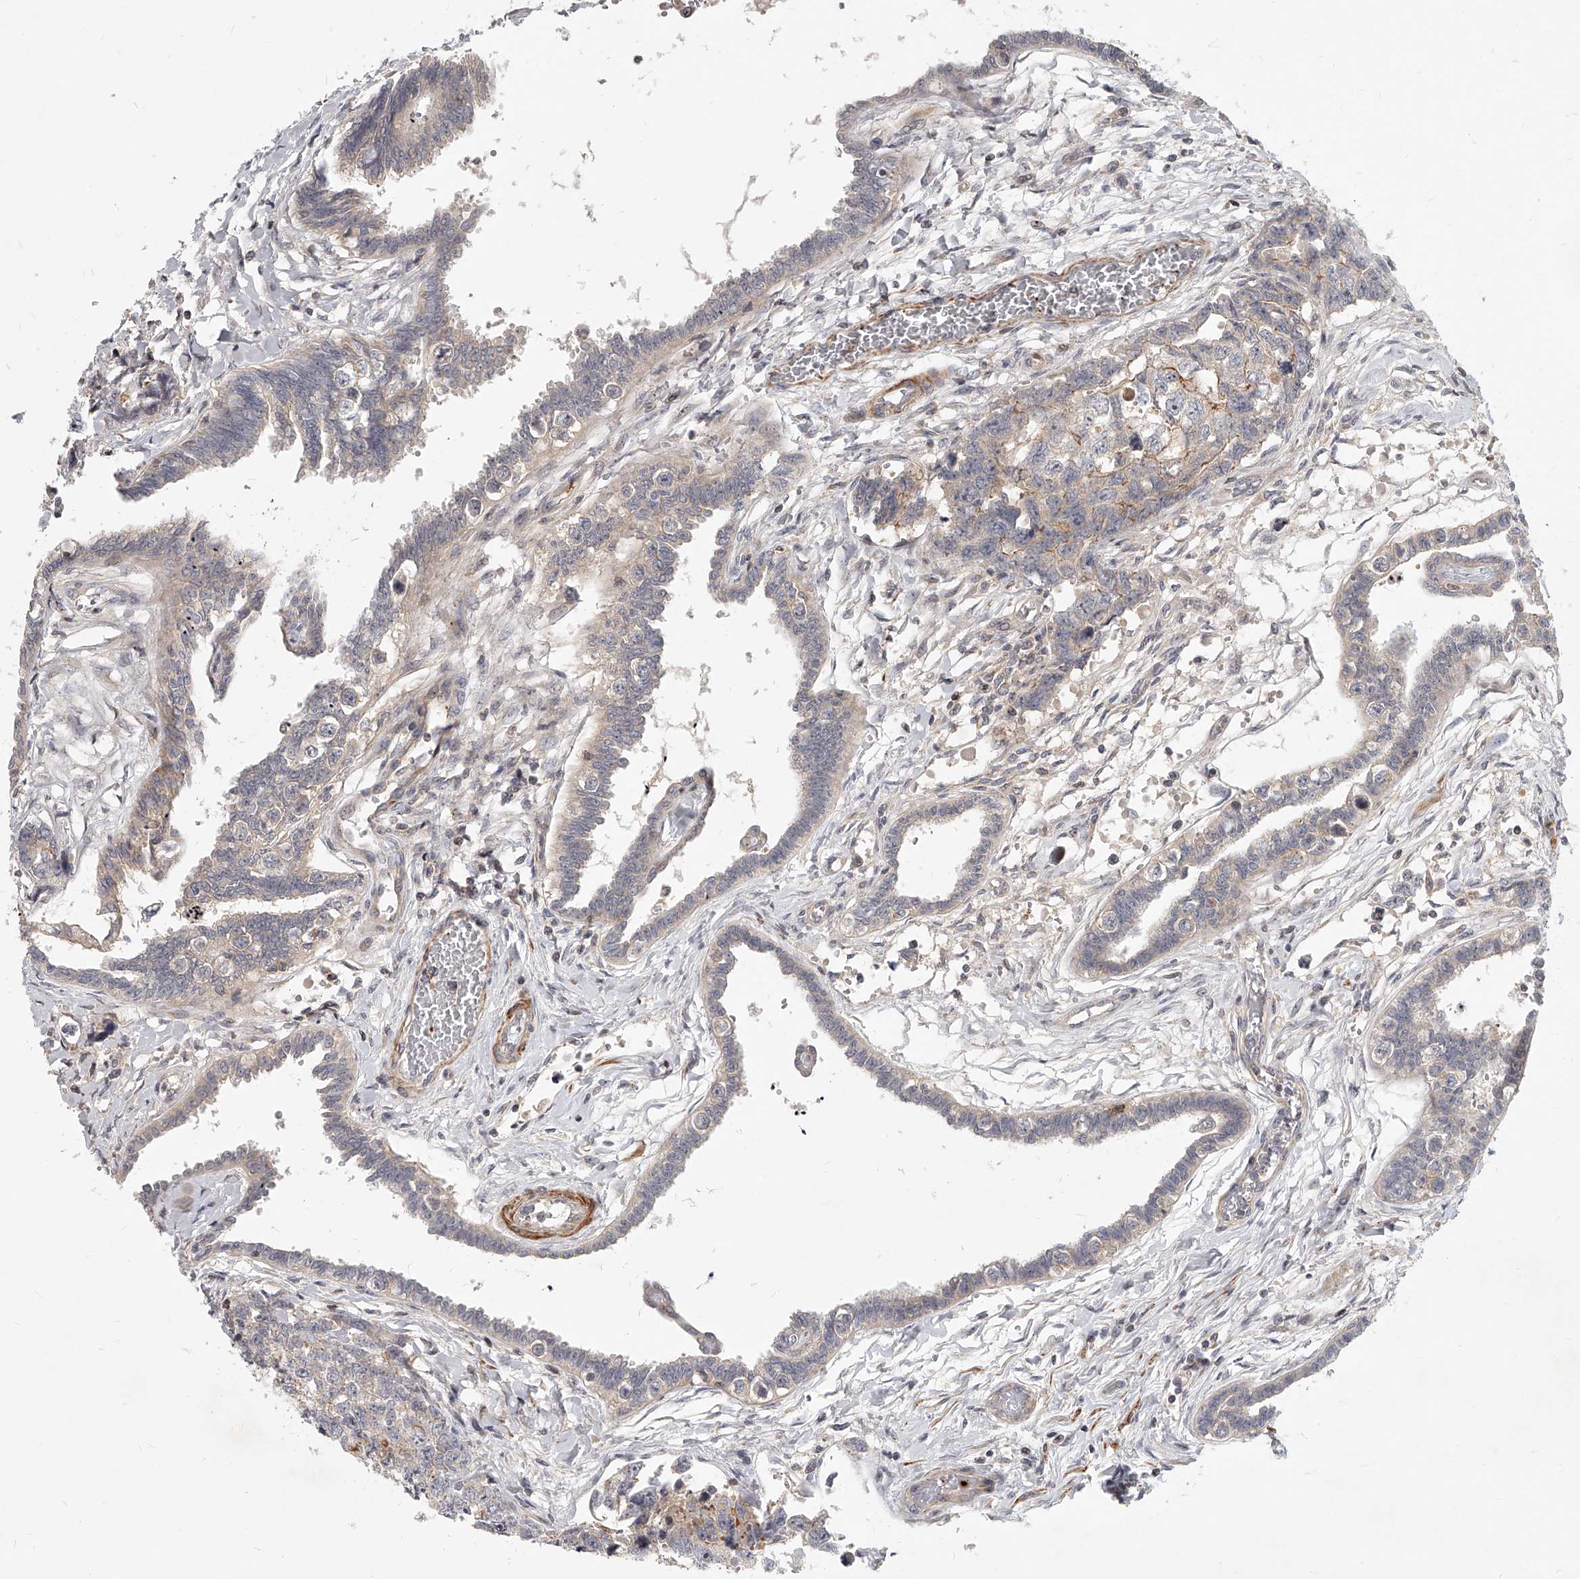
{"staining": {"intensity": "weak", "quantity": "<25%", "location": "cytoplasmic/membranous"}, "tissue": "testis cancer", "cell_type": "Tumor cells", "image_type": "cancer", "snomed": [{"axis": "morphology", "description": "Carcinoma, Embryonal, NOS"}, {"axis": "topography", "description": "Testis"}], "caption": "Histopathology image shows no protein positivity in tumor cells of testis embryonal carcinoma tissue. (Brightfield microscopy of DAB immunohistochemistry (IHC) at high magnification).", "gene": "SLC37A1", "patient": {"sex": "male", "age": 31}}